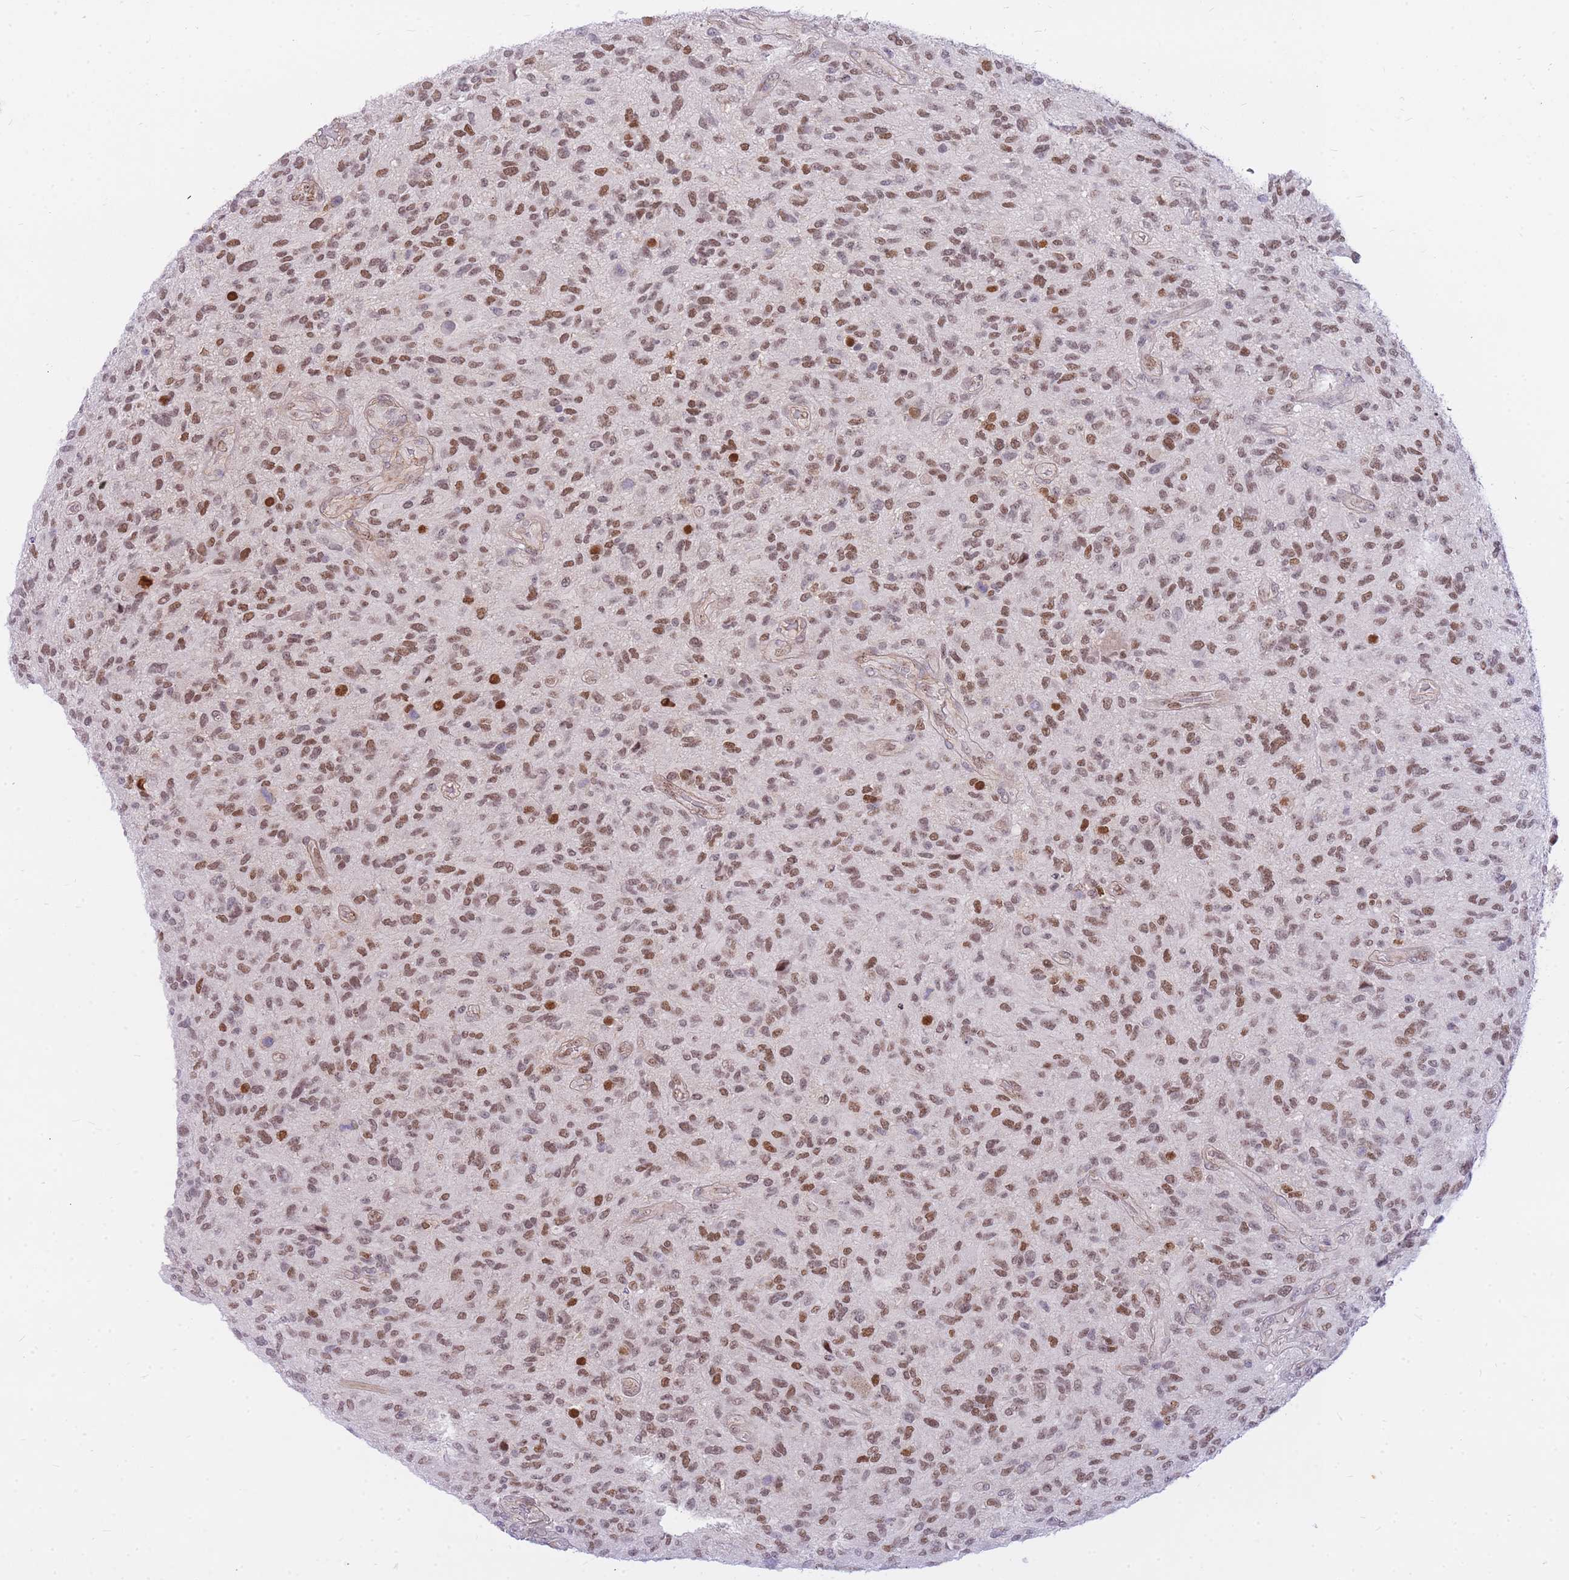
{"staining": {"intensity": "moderate", "quantity": ">75%", "location": "nuclear"}, "tissue": "glioma", "cell_type": "Tumor cells", "image_type": "cancer", "snomed": [{"axis": "morphology", "description": "Glioma, malignant, High grade"}, {"axis": "topography", "description": "Brain"}], "caption": "This is a photomicrograph of IHC staining of malignant high-grade glioma, which shows moderate positivity in the nuclear of tumor cells.", "gene": "TLE2", "patient": {"sex": "male", "age": 47}}